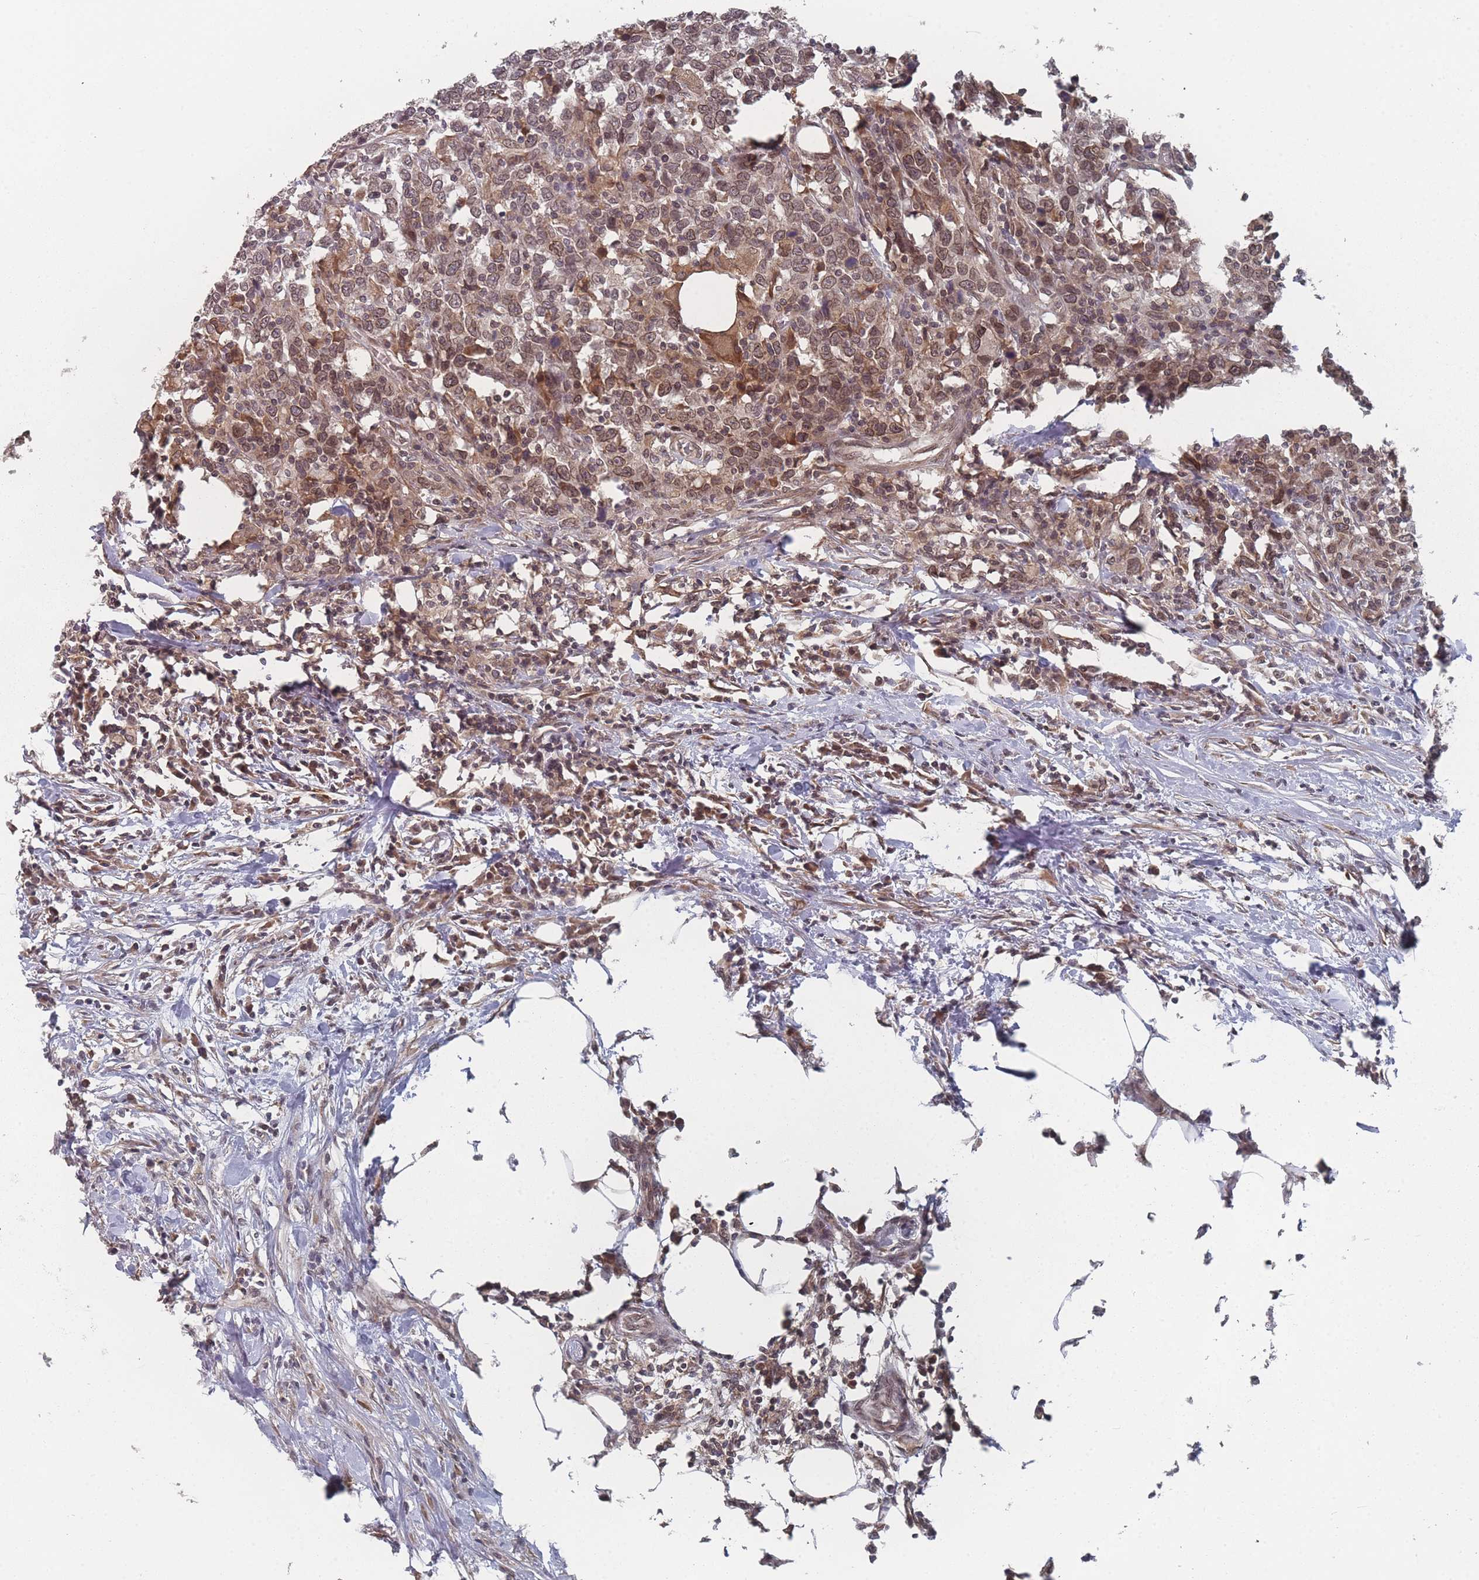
{"staining": {"intensity": "moderate", "quantity": ">75%", "location": "cytoplasmic/membranous,nuclear"}, "tissue": "urothelial cancer", "cell_type": "Tumor cells", "image_type": "cancer", "snomed": [{"axis": "morphology", "description": "Urothelial carcinoma, High grade"}, {"axis": "topography", "description": "Urinary bladder"}], "caption": "Immunohistochemistry of human urothelial cancer reveals medium levels of moderate cytoplasmic/membranous and nuclear positivity in approximately >75% of tumor cells.", "gene": "TBC1D25", "patient": {"sex": "male", "age": 61}}